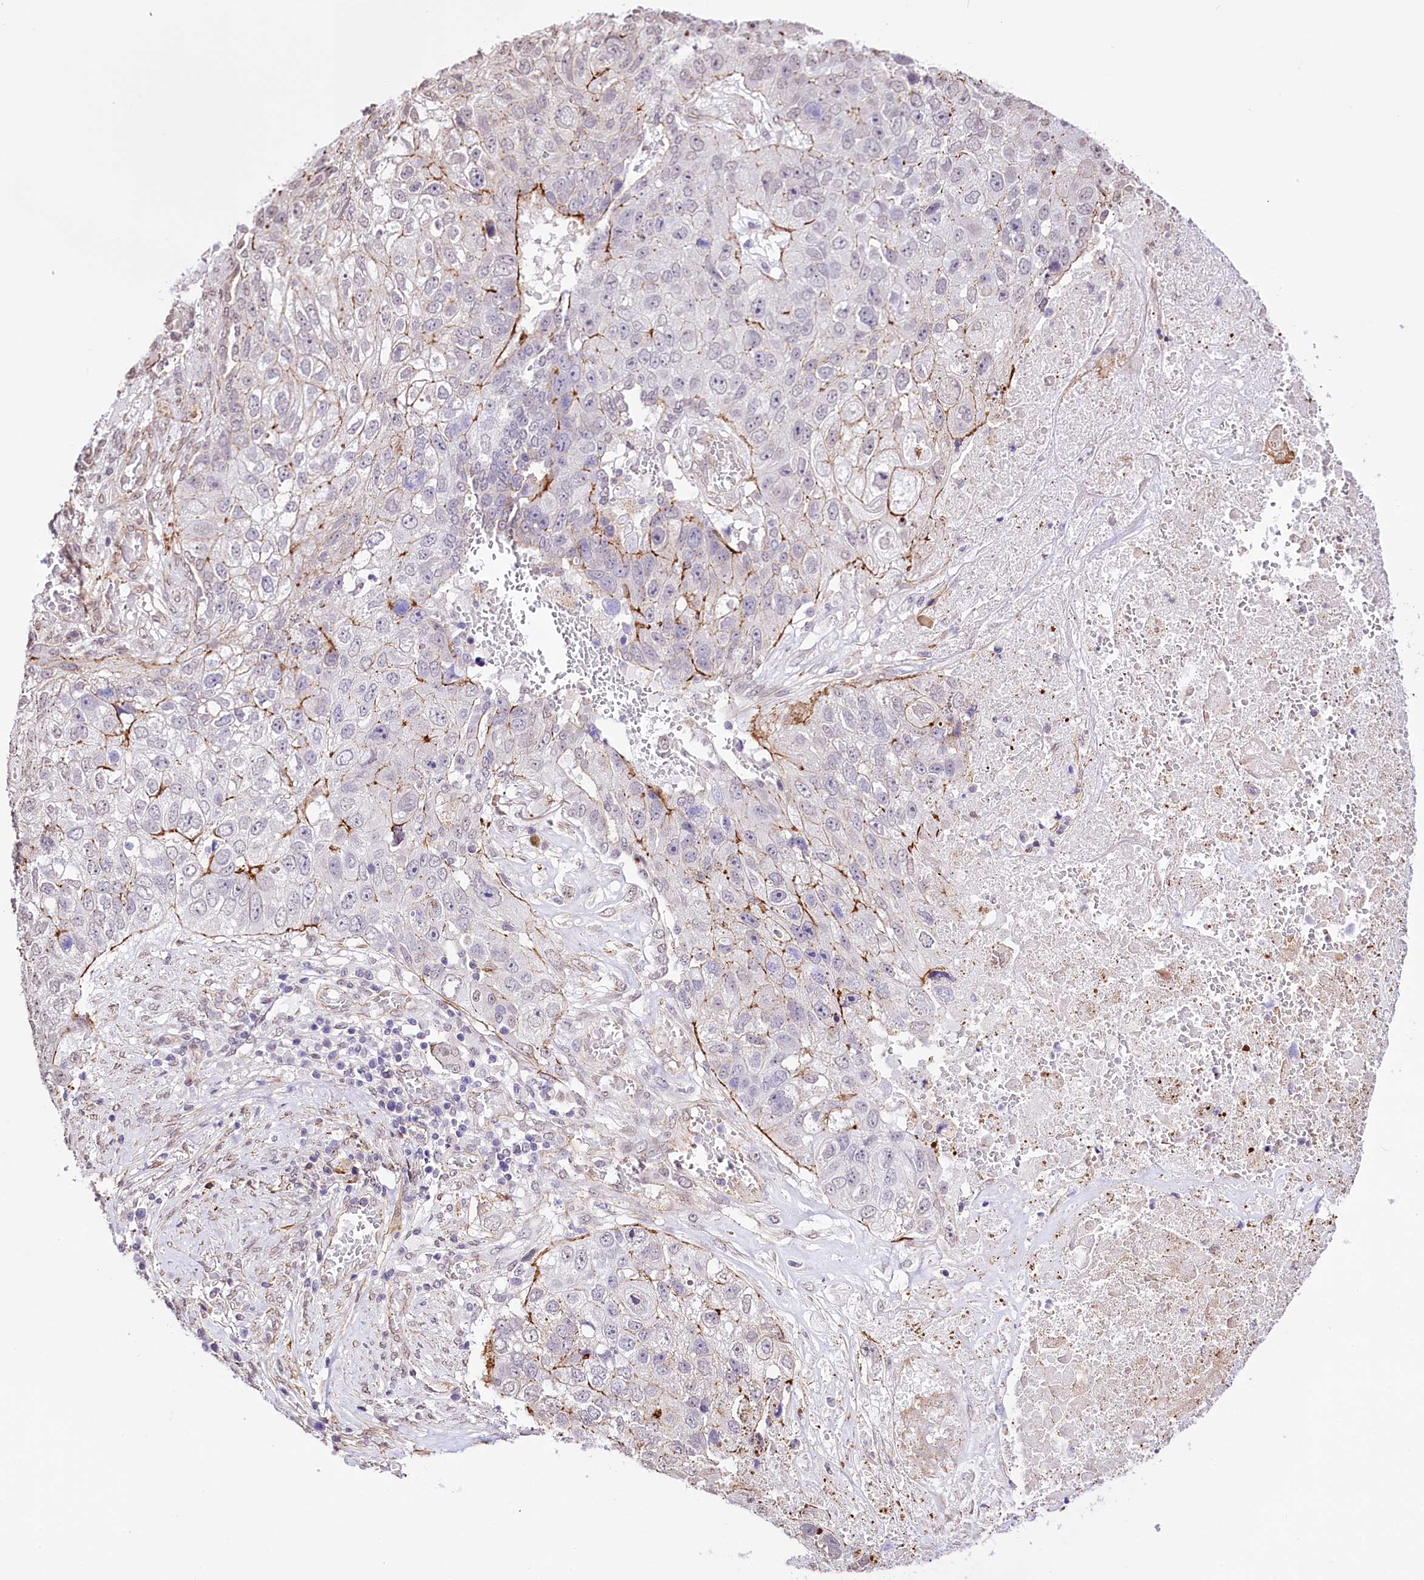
{"staining": {"intensity": "moderate", "quantity": "<25%", "location": "cytoplasmic/membranous"}, "tissue": "lung cancer", "cell_type": "Tumor cells", "image_type": "cancer", "snomed": [{"axis": "morphology", "description": "Squamous cell carcinoma, NOS"}, {"axis": "topography", "description": "Lung"}], "caption": "Protein positivity by IHC exhibits moderate cytoplasmic/membranous positivity in about <25% of tumor cells in lung squamous cell carcinoma. Using DAB (brown) and hematoxylin (blue) stains, captured at high magnification using brightfield microscopy.", "gene": "ST7", "patient": {"sex": "male", "age": 61}}